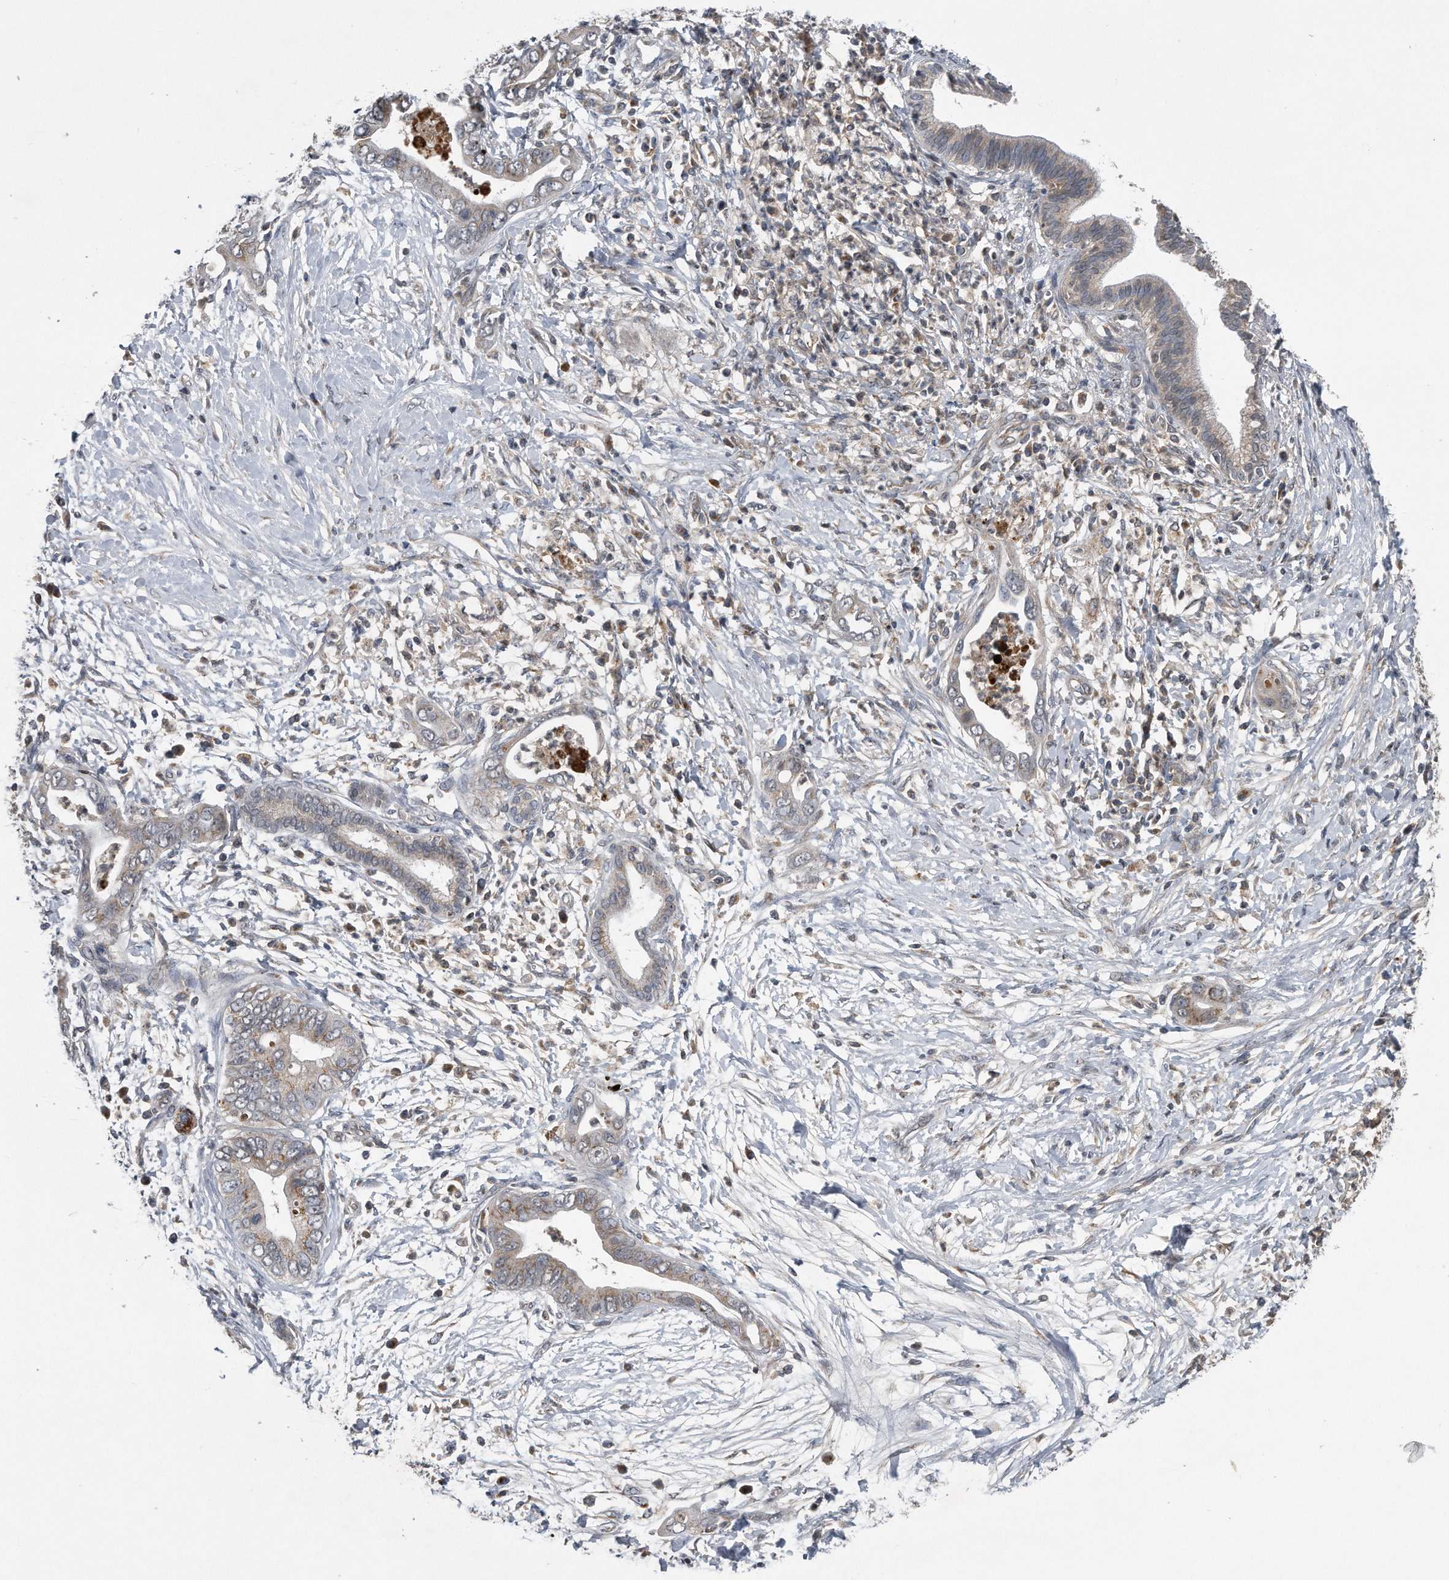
{"staining": {"intensity": "weak", "quantity": ">75%", "location": "cytoplasmic/membranous"}, "tissue": "pancreatic cancer", "cell_type": "Tumor cells", "image_type": "cancer", "snomed": [{"axis": "morphology", "description": "Adenocarcinoma, NOS"}, {"axis": "topography", "description": "Pancreas"}], "caption": "Immunohistochemistry (IHC) of human pancreatic adenocarcinoma reveals low levels of weak cytoplasmic/membranous staining in approximately >75% of tumor cells.", "gene": "LYRM4", "patient": {"sex": "male", "age": 75}}